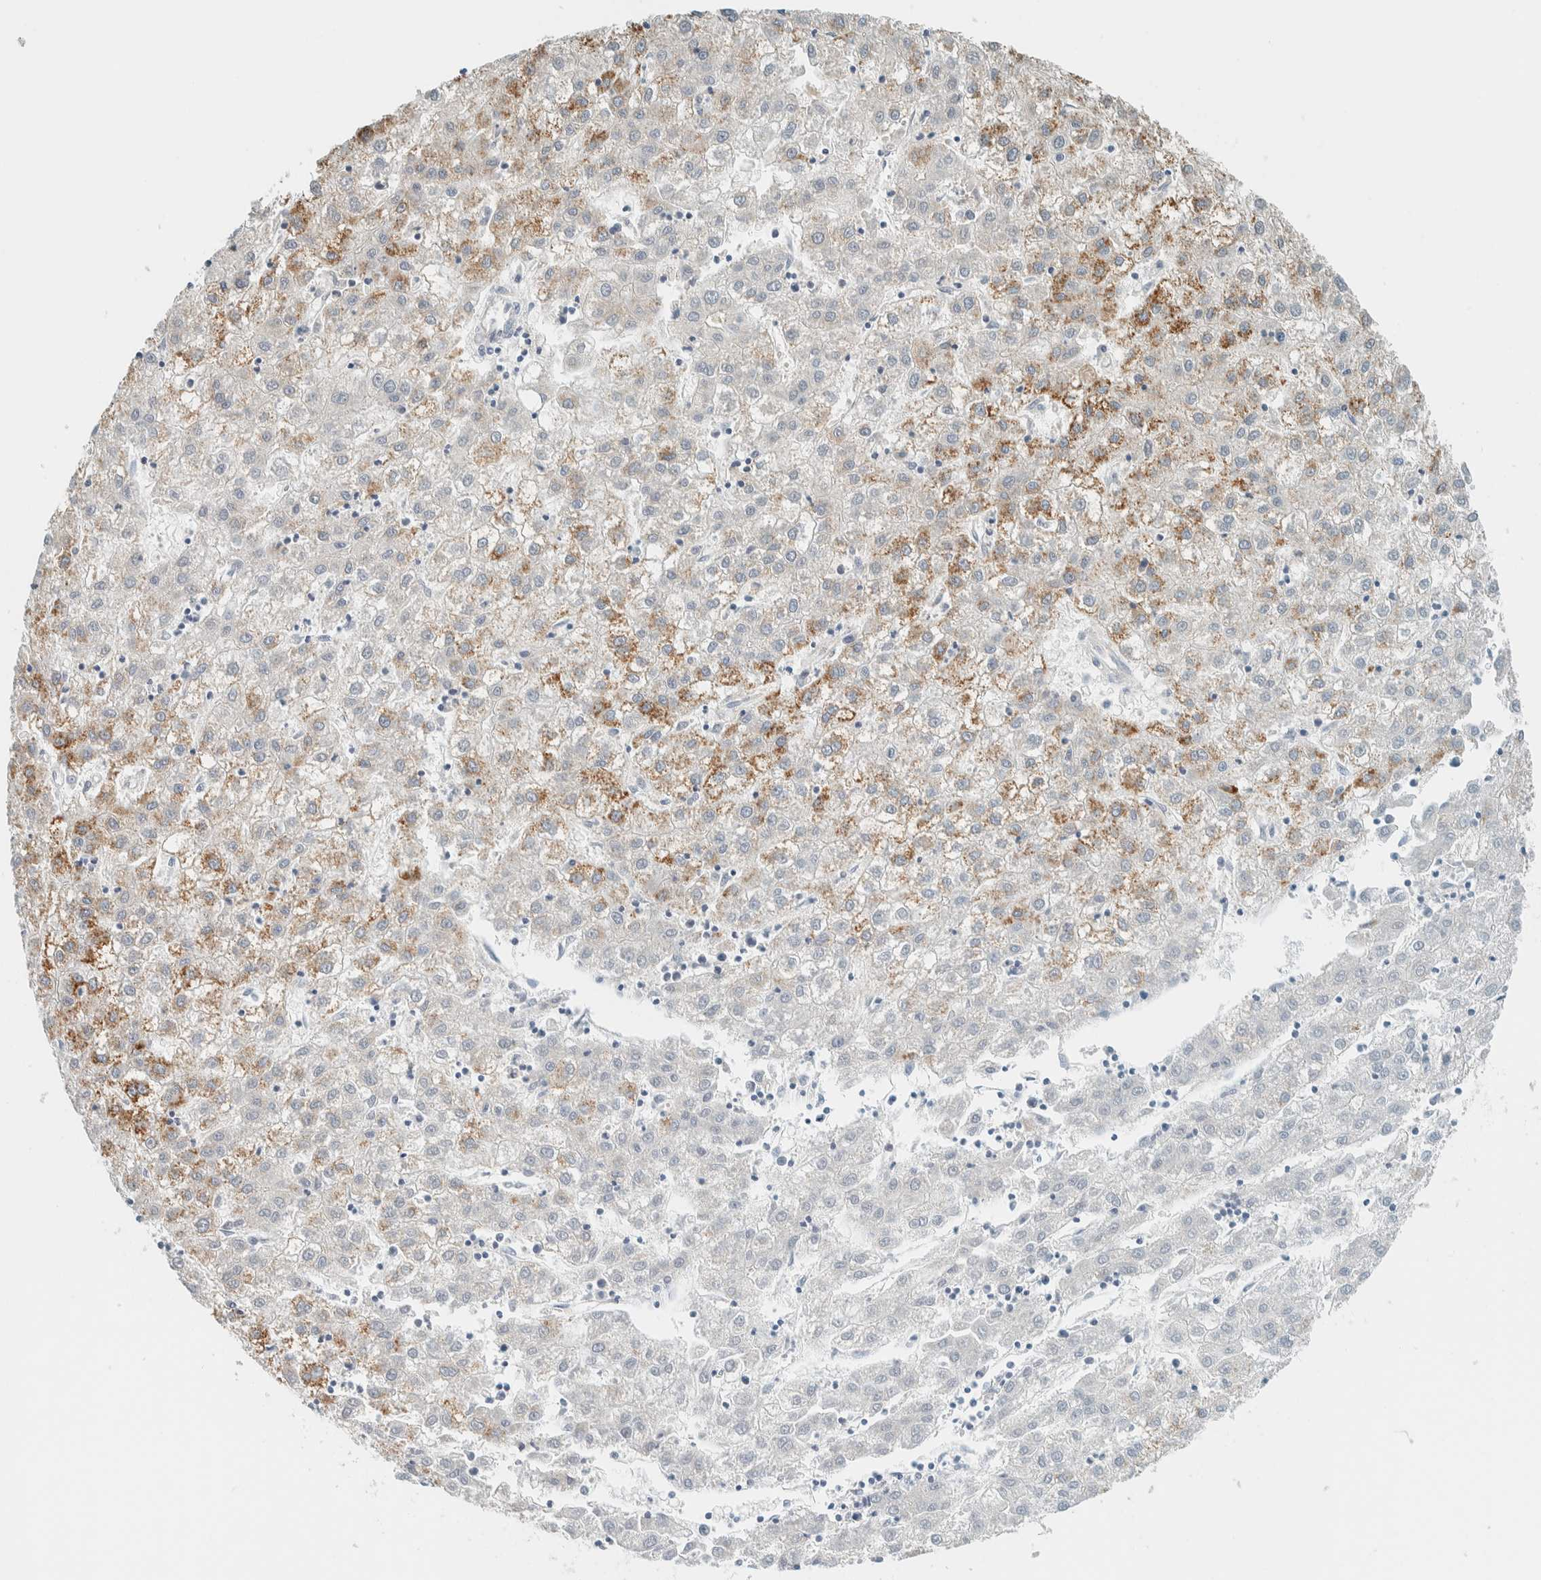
{"staining": {"intensity": "moderate", "quantity": "<25%", "location": "cytoplasmic/membranous"}, "tissue": "liver cancer", "cell_type": "Tumor cells", "image_type": "cancer", "snomed": [{"axis": "morphology", "description": "Carcinoma, Hepatocellular, NOS"}, {"axis": "topography", "description": "Liver"}], "caption": "There is low levels of moderate cytoplasmic/membranous expression in tumor cells of liver cancer (hepatocellular carcinoma), as demonstrated by immunohistochemical staining (brown color).", "gene": "NDE1", "patient": {"sex": "male", "age": 72}}